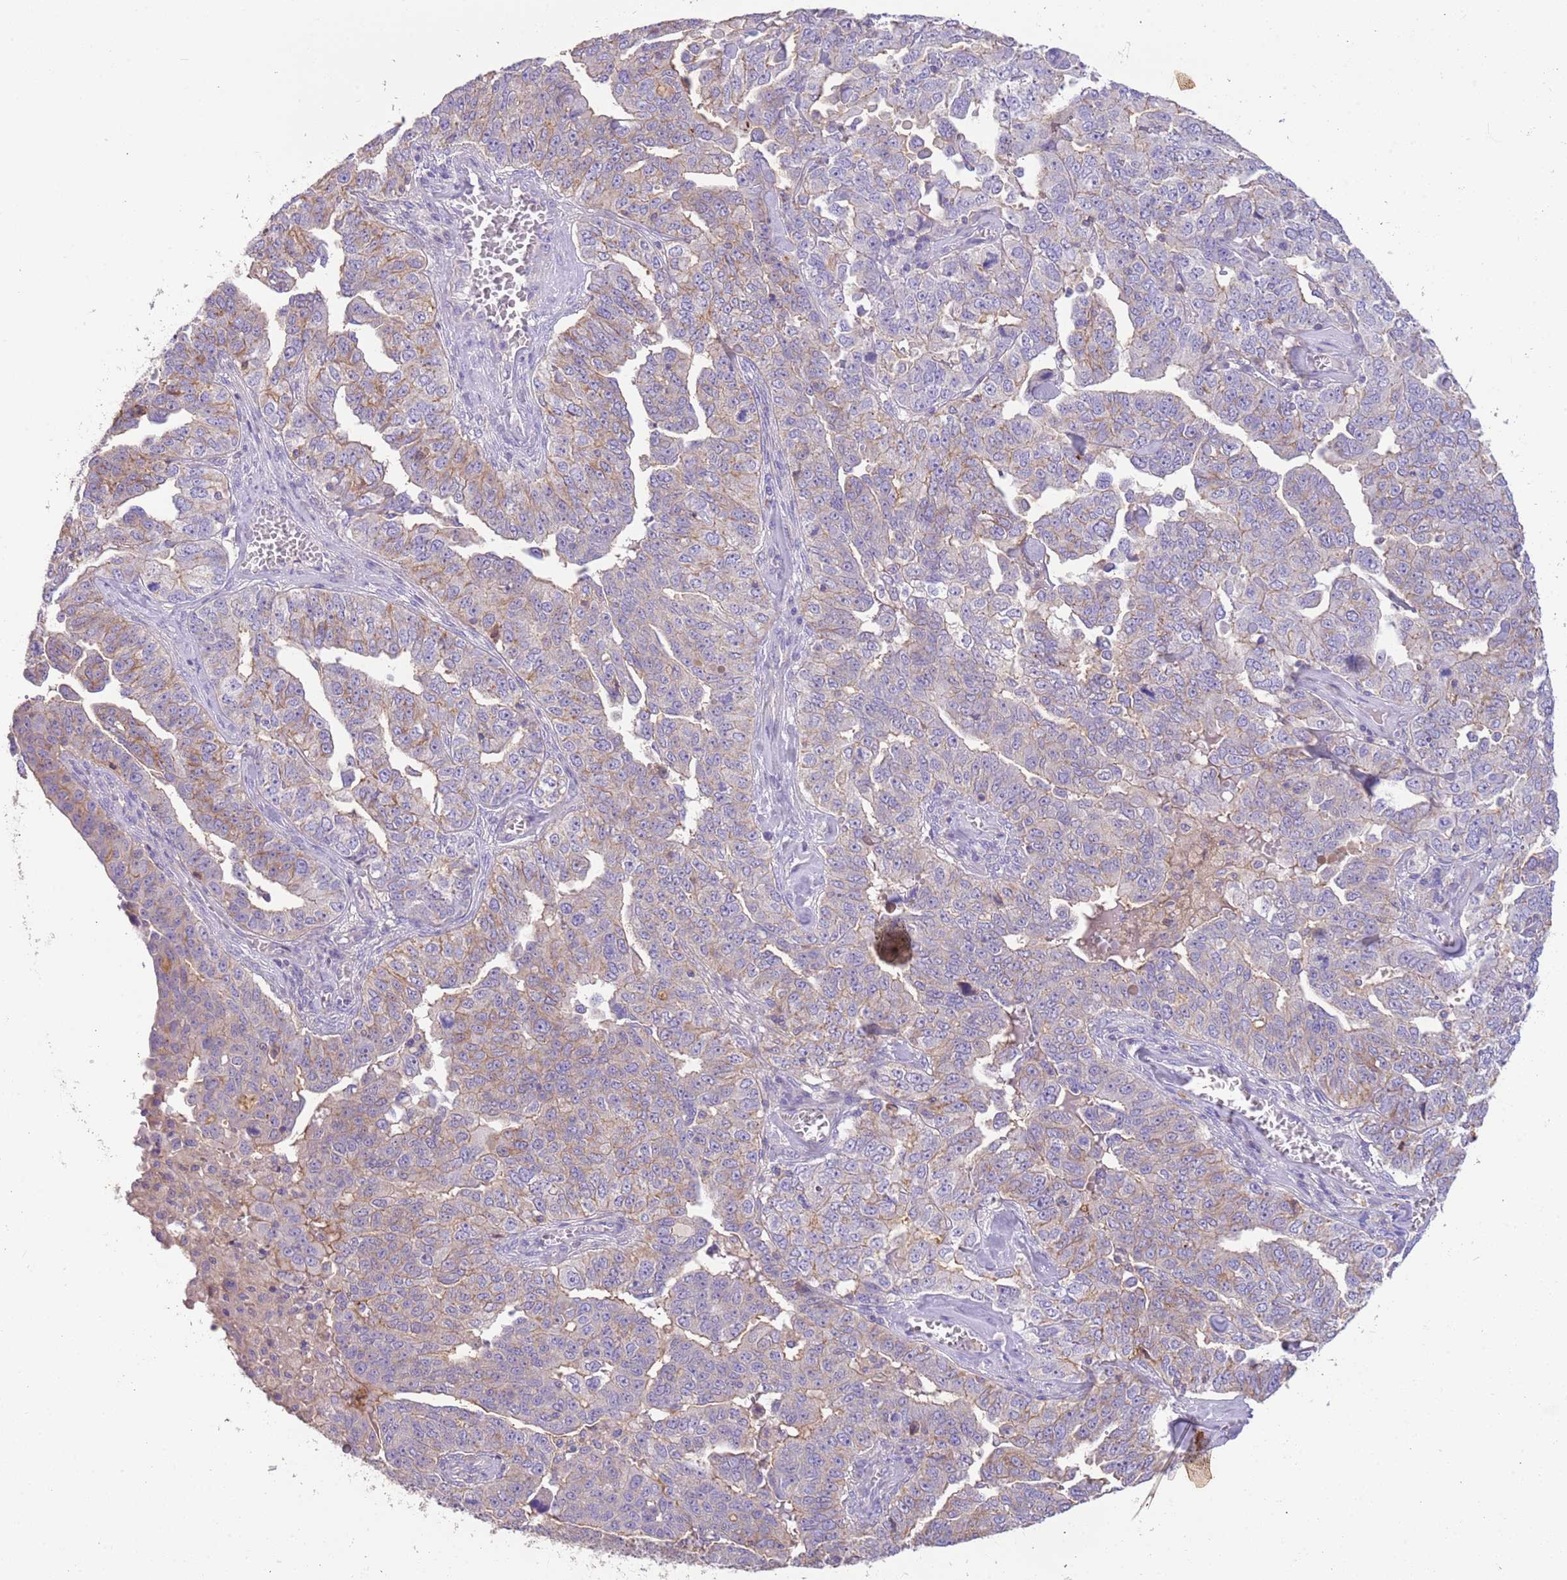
{"staining": {"intensity": "moderate", "quantity": "<25%", "location": "cytoplasmic/membranous"}, "tissue": "ovarian cancer", "cell_type": "Tumor cells", "image_type": "cancer", "snomed": [{"axis": "morphology", "description": "Carcinoma, endometroid"}, {"axis": "topography", "description": "Ovary"}], "caption": "Ovarian endometroid carcinoma stained with DAB (3,3'-diaminobenzidine) immunohistochemistry (IHC) demonstrates low levels of moderate cytoplasmic/membranous staining in about <25% of tumor cells. The protein is shown in brown color, while the nuclei are stained blue.", "gene": "SFTPA1", "patient": {"sex": "female", "age": 62}}